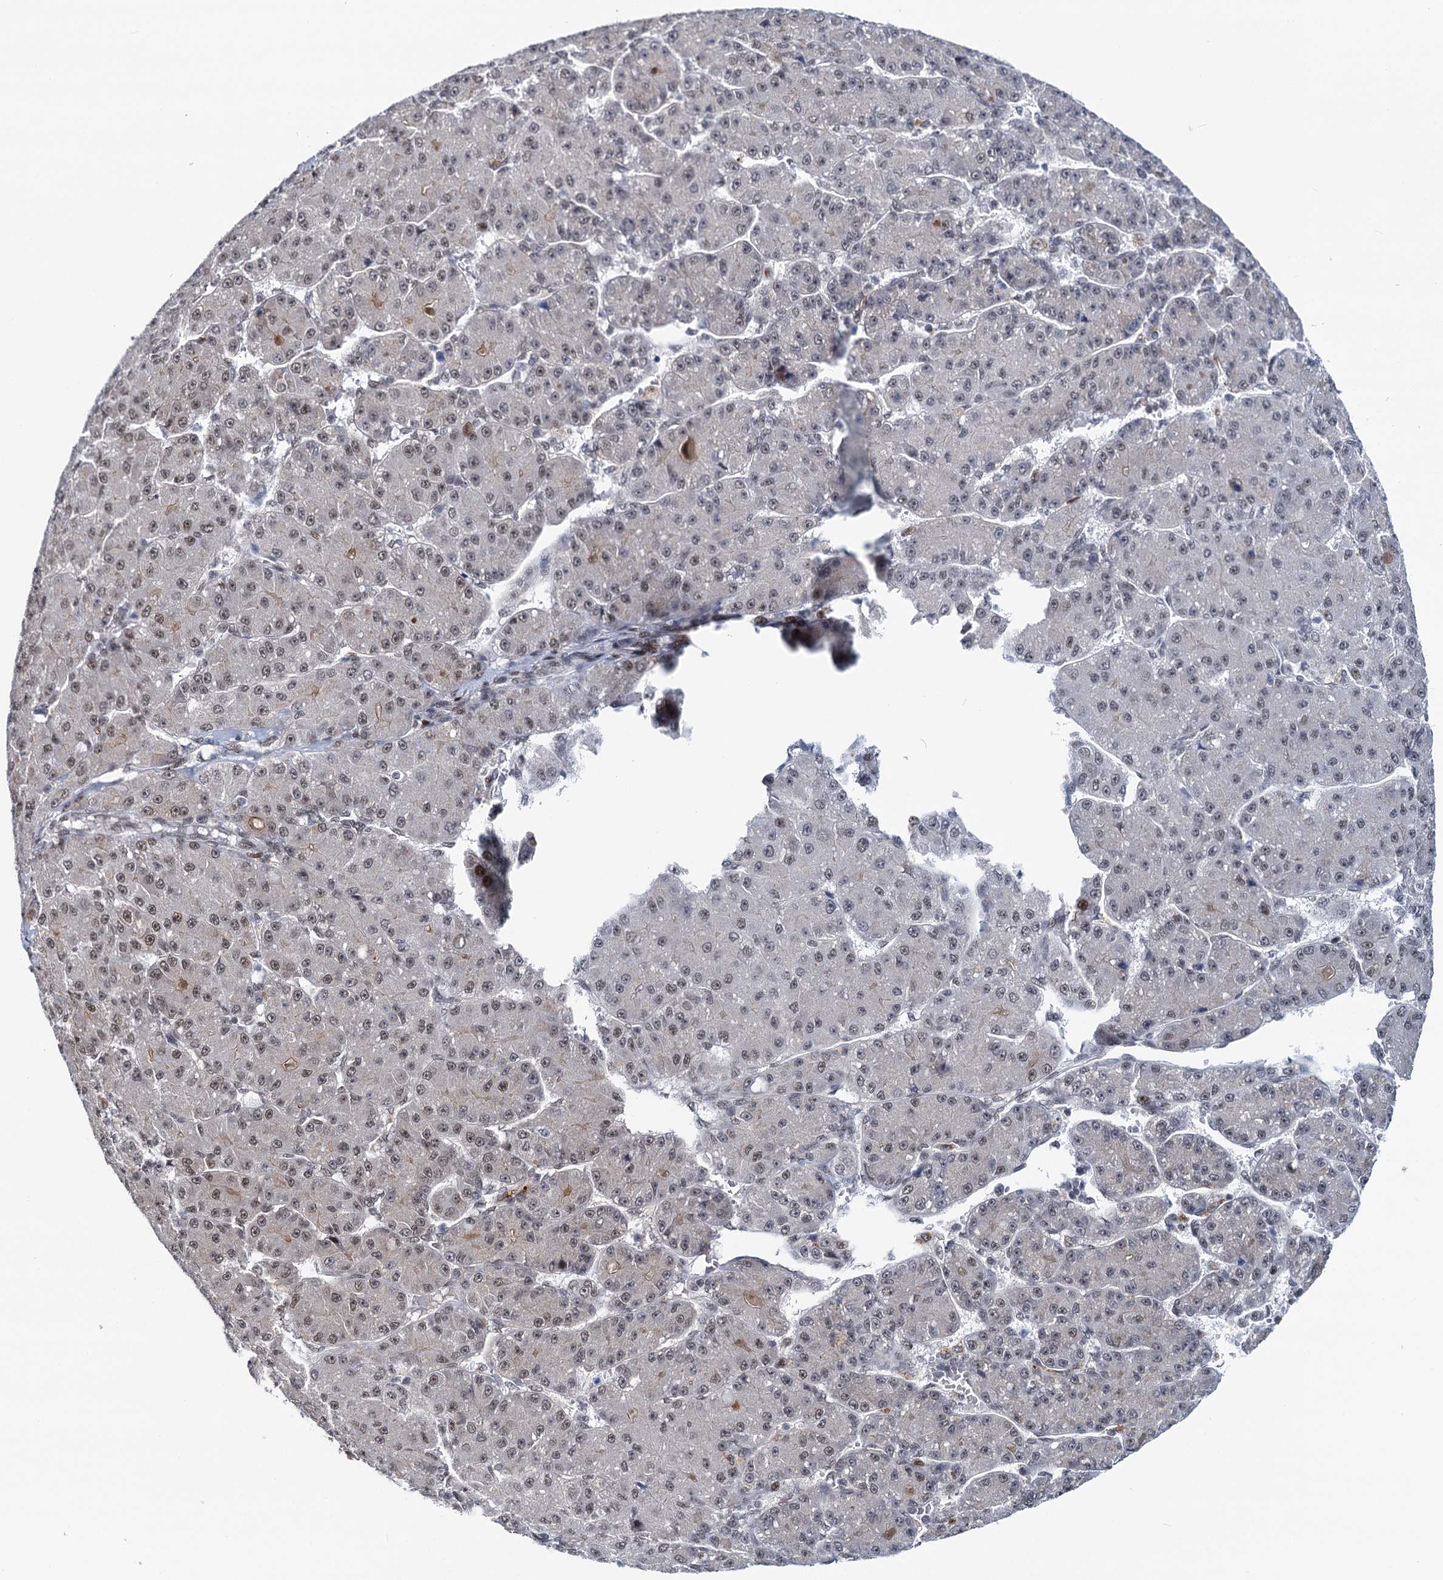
{"staining": {"intensity": "weak", "quantity": "25%-75%", "location": "nuclear"}, "tissue": "liver cancer", "cell_type": "Tumor cells", "image_type": "cancer", "snomed": [{"axis": "morphology", "description": "Carcinoma, Hepatocellular, NOS"}, {"axis": "topography", "description": "Liver"}], "caption": "Immunohistochemistry (IHC) (DAB (3,3'-diaminobenzidine)) staining of hepatocellular carcinoma (liver) demonstrates weak nuclear protein staining in approximately 25%-75% of tumor cells. Nuclei are stained in blue.", "gene": "RUFY2", "patient": {"sex": "male", "age": 67}}